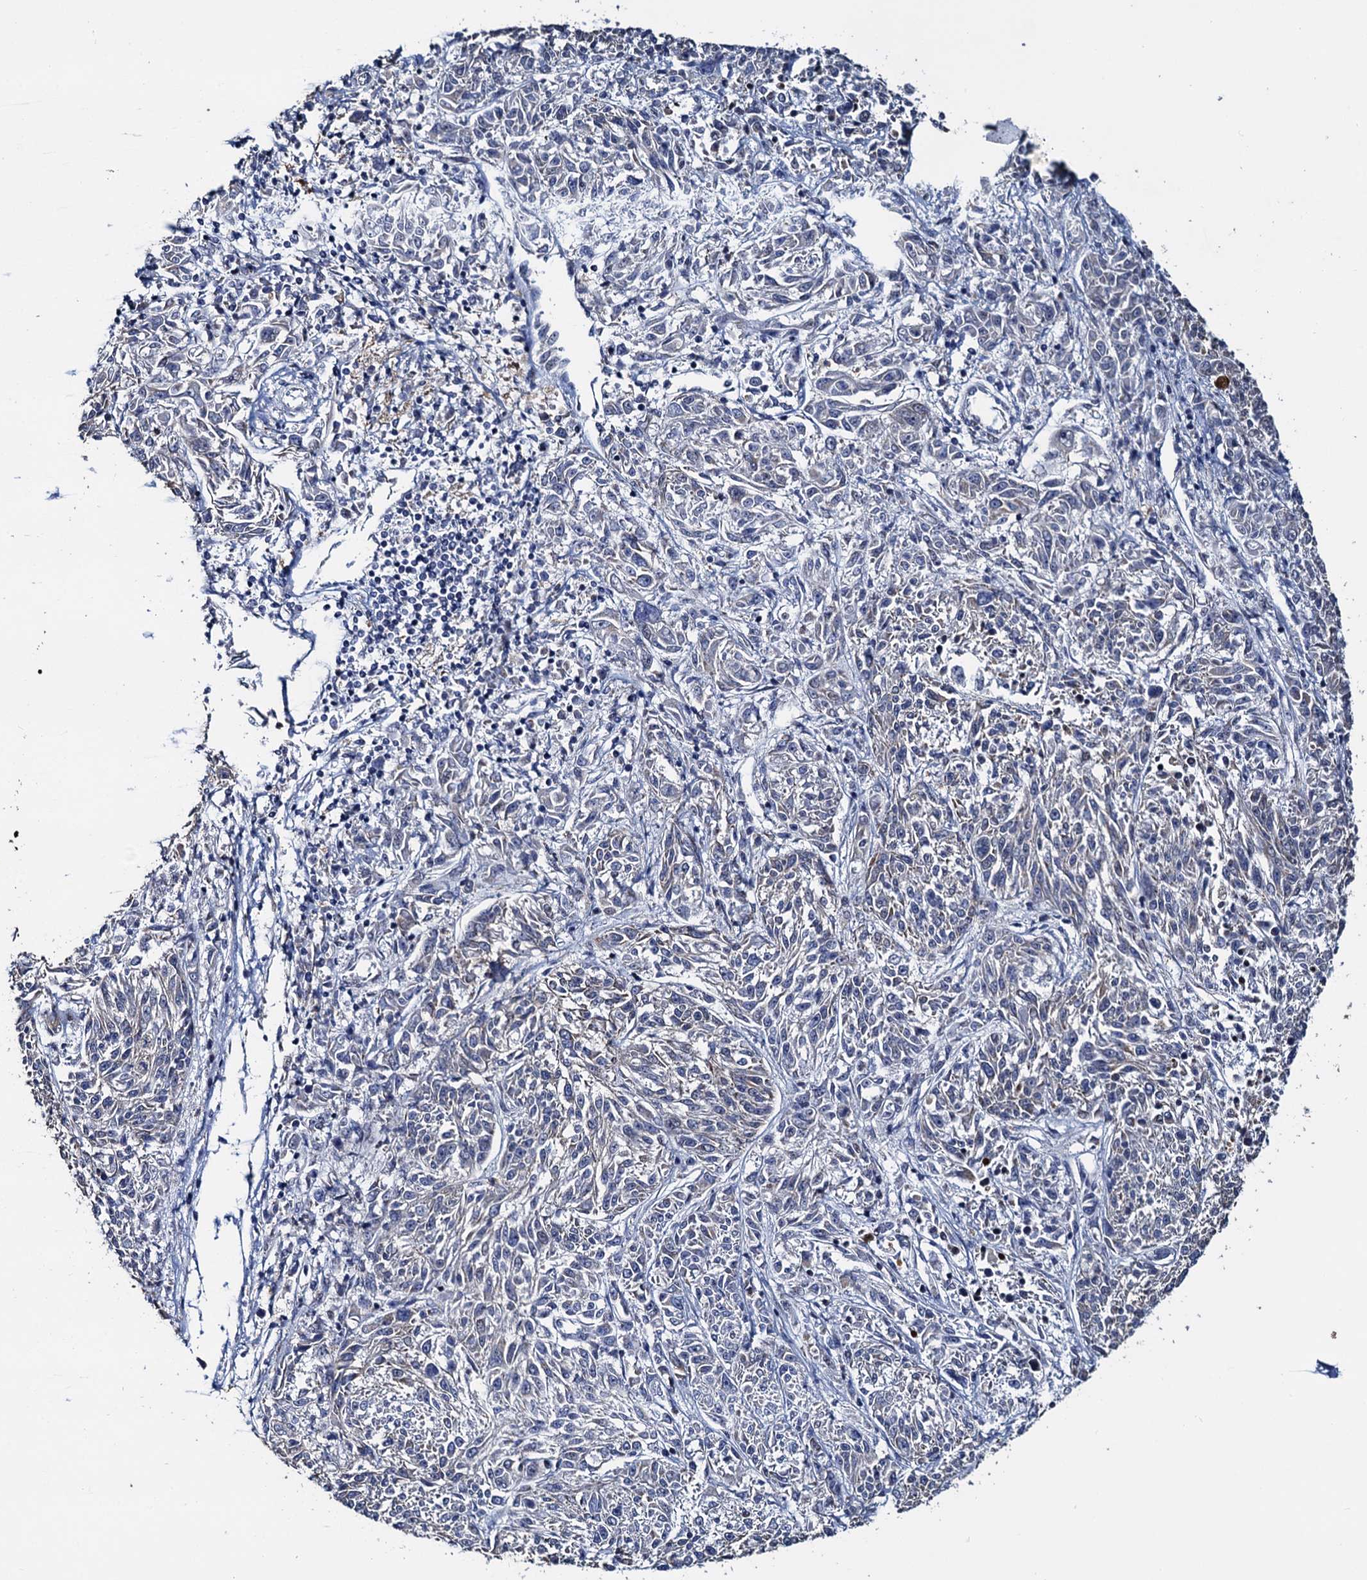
{"staining": {"intensity": "negative", "quantity": "none", "location": "none"}, "tissue": "melanoma", "cell_type": "Tumor cells", "image_type": "cancer", "snomed": [{"axis": "morphology", "description": "Malignant melanoma, NOS"}, {"axis": "topography", "description": "Skin"}], "caption": "Human malignant melanoma stained for a protein using immunohistochemistry (IHC) reveals no staining in tumor cells.", "gene": "FAM222A", "patient": {"sex": "male", "age": 53}}